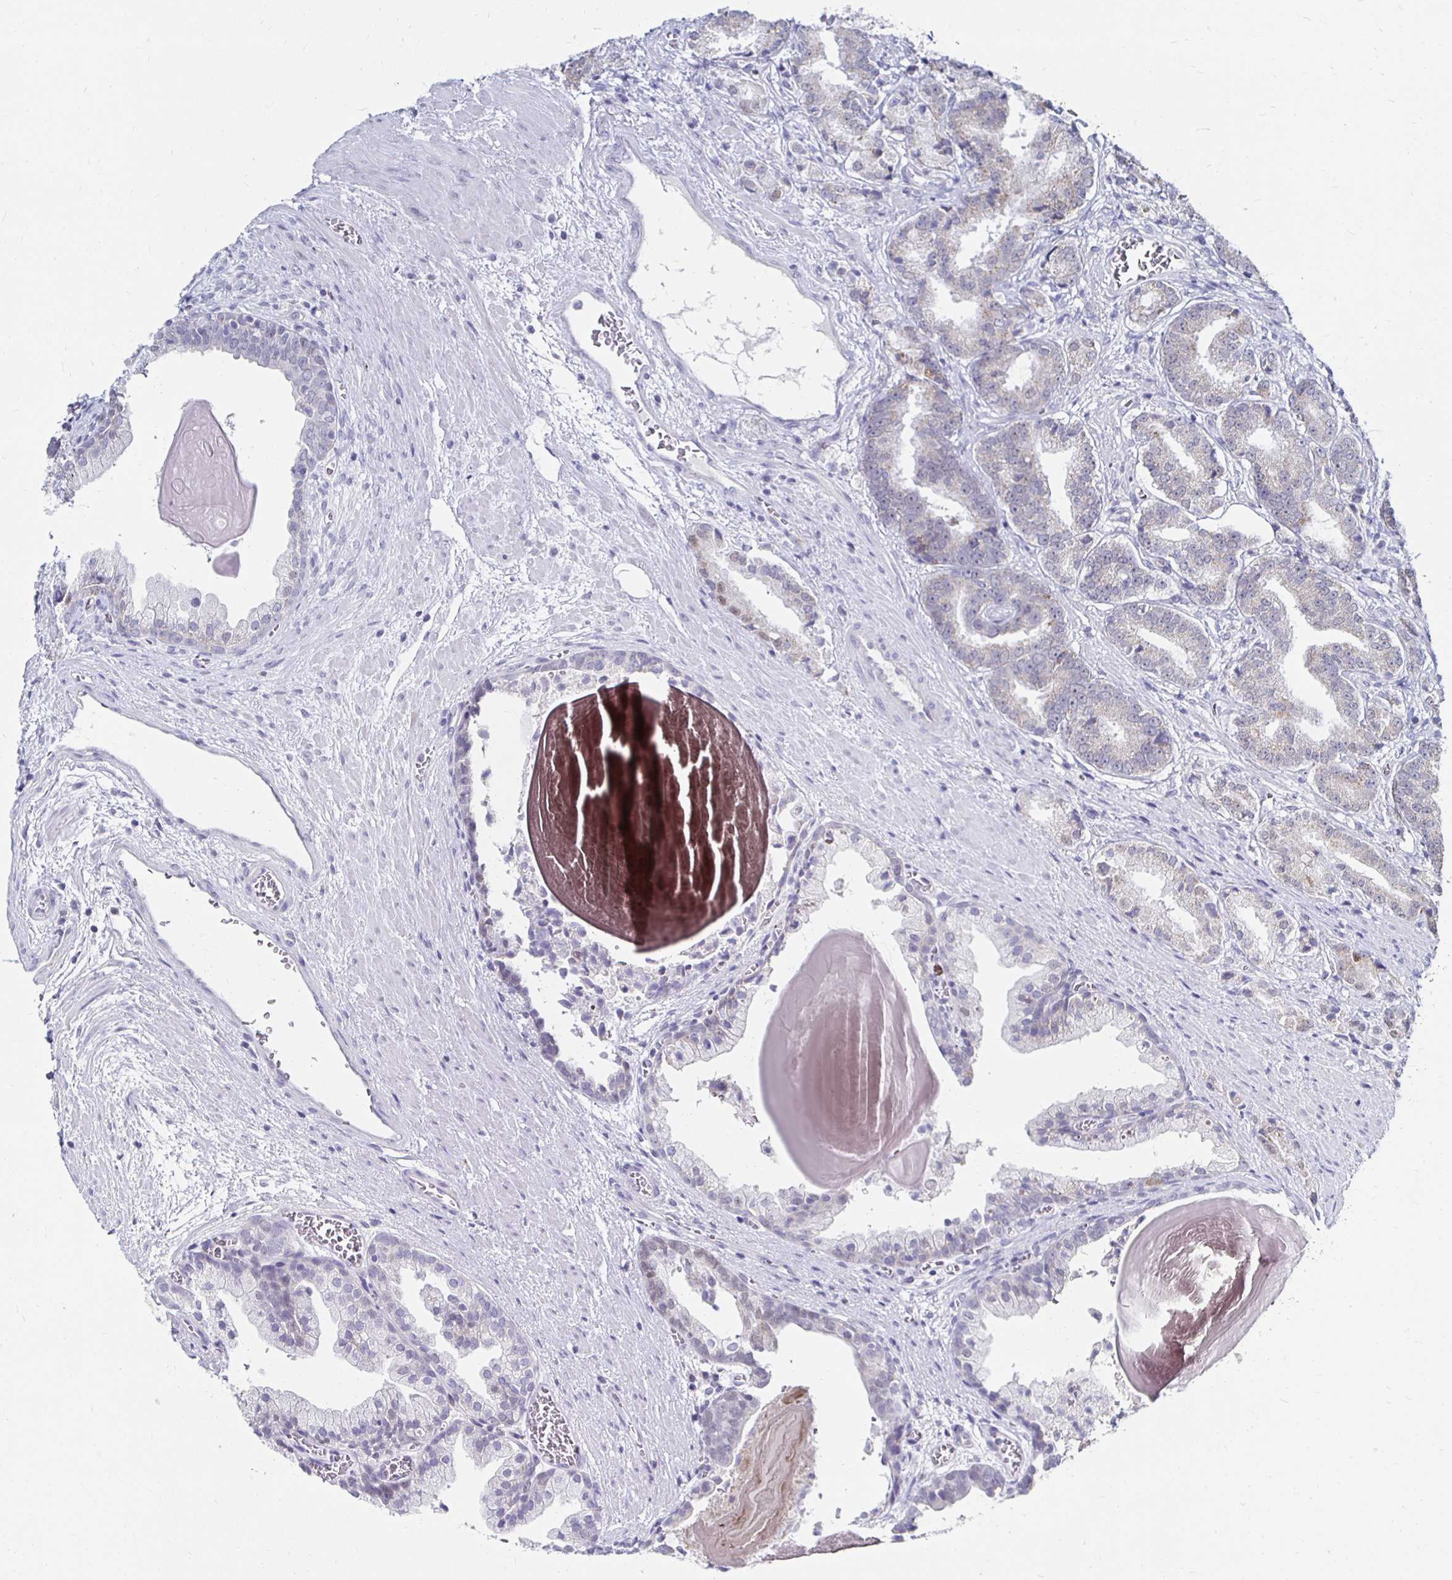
{"staining": {"intensity": "negative", "quantity": "none", "location": "none"}, "tissue": "prostate cancer", "cell_type": "Tumor cells", "image_type": "cancer", "snomed": [{"axis": "morphology", "description": "Adenocarcinoma, High grade"}, {"axis": "topography", "description": "Prostate and seminal vesicle, NOS"}], "caption": "An immunohistochemistry (IHC) micrograph of prostate high-grade adenocarcinoma is shown. There is no staining in tumor cells of prostate high-grade adenocarcinoma. (DAB (3,3'-diaminobenzidine) immunohistochemistry (IHC) with hematoxylin counter stain).", "gene": "NOCT", "patient": {"sex": "male", "age": 61}}